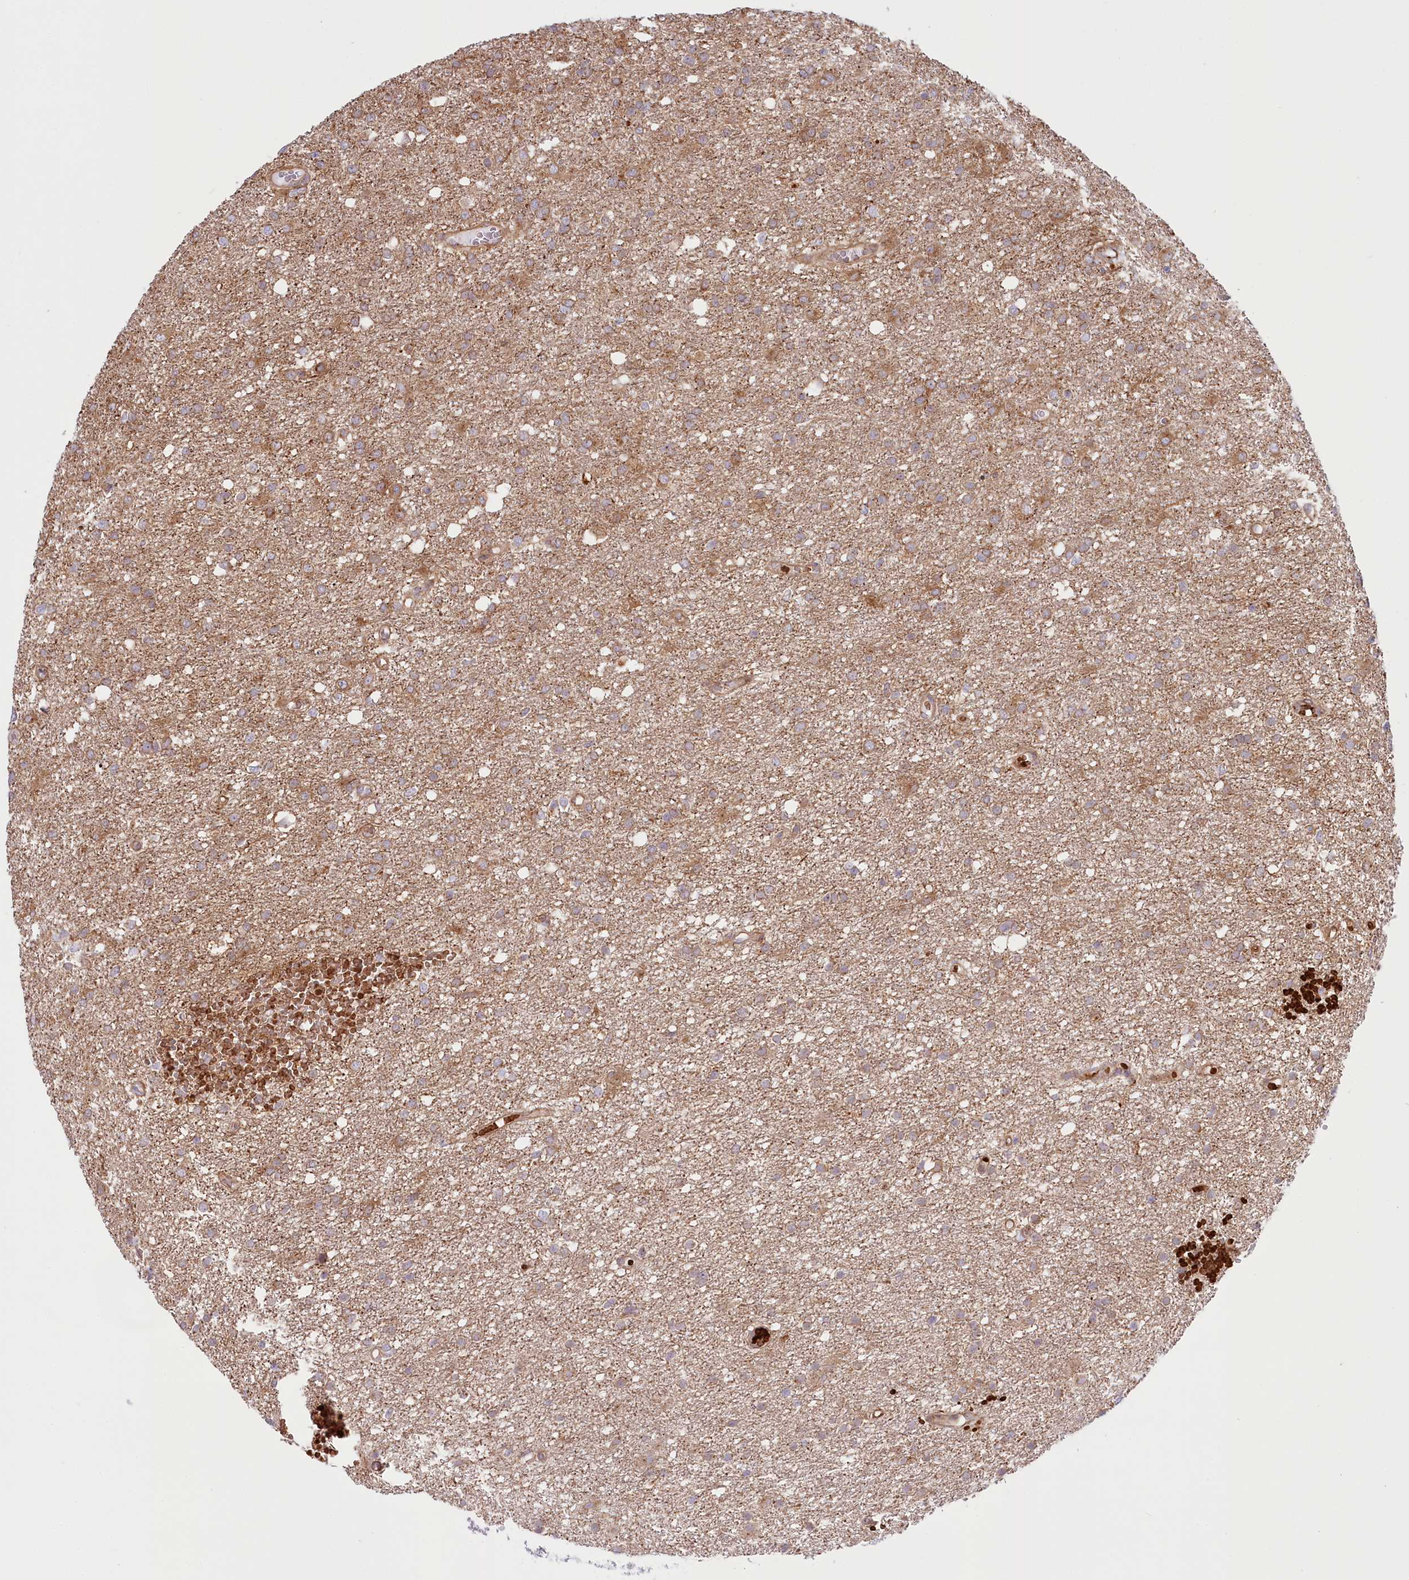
{"staining": {"intensity": "moderate", "quantity": "25%-75%", "location": "cytoplasmic/membranous"}, "tissue": "glioma", "cell_type": "Tumor cells", "image_type": "cancer", "snomed": [{"axis": "morphology", "description": "Glioma, malignant, High grade"}, {"axis": "topography", "description": "Brain"}], "caption": "Malignant high-grade glioma stained with a brown dye exhibits moderate cytoplasmic/membranous positive expression in about 25%-75% of tumor cells.", "gene": "COMMD3", "patient": {"sex": "female", "age": 59}}